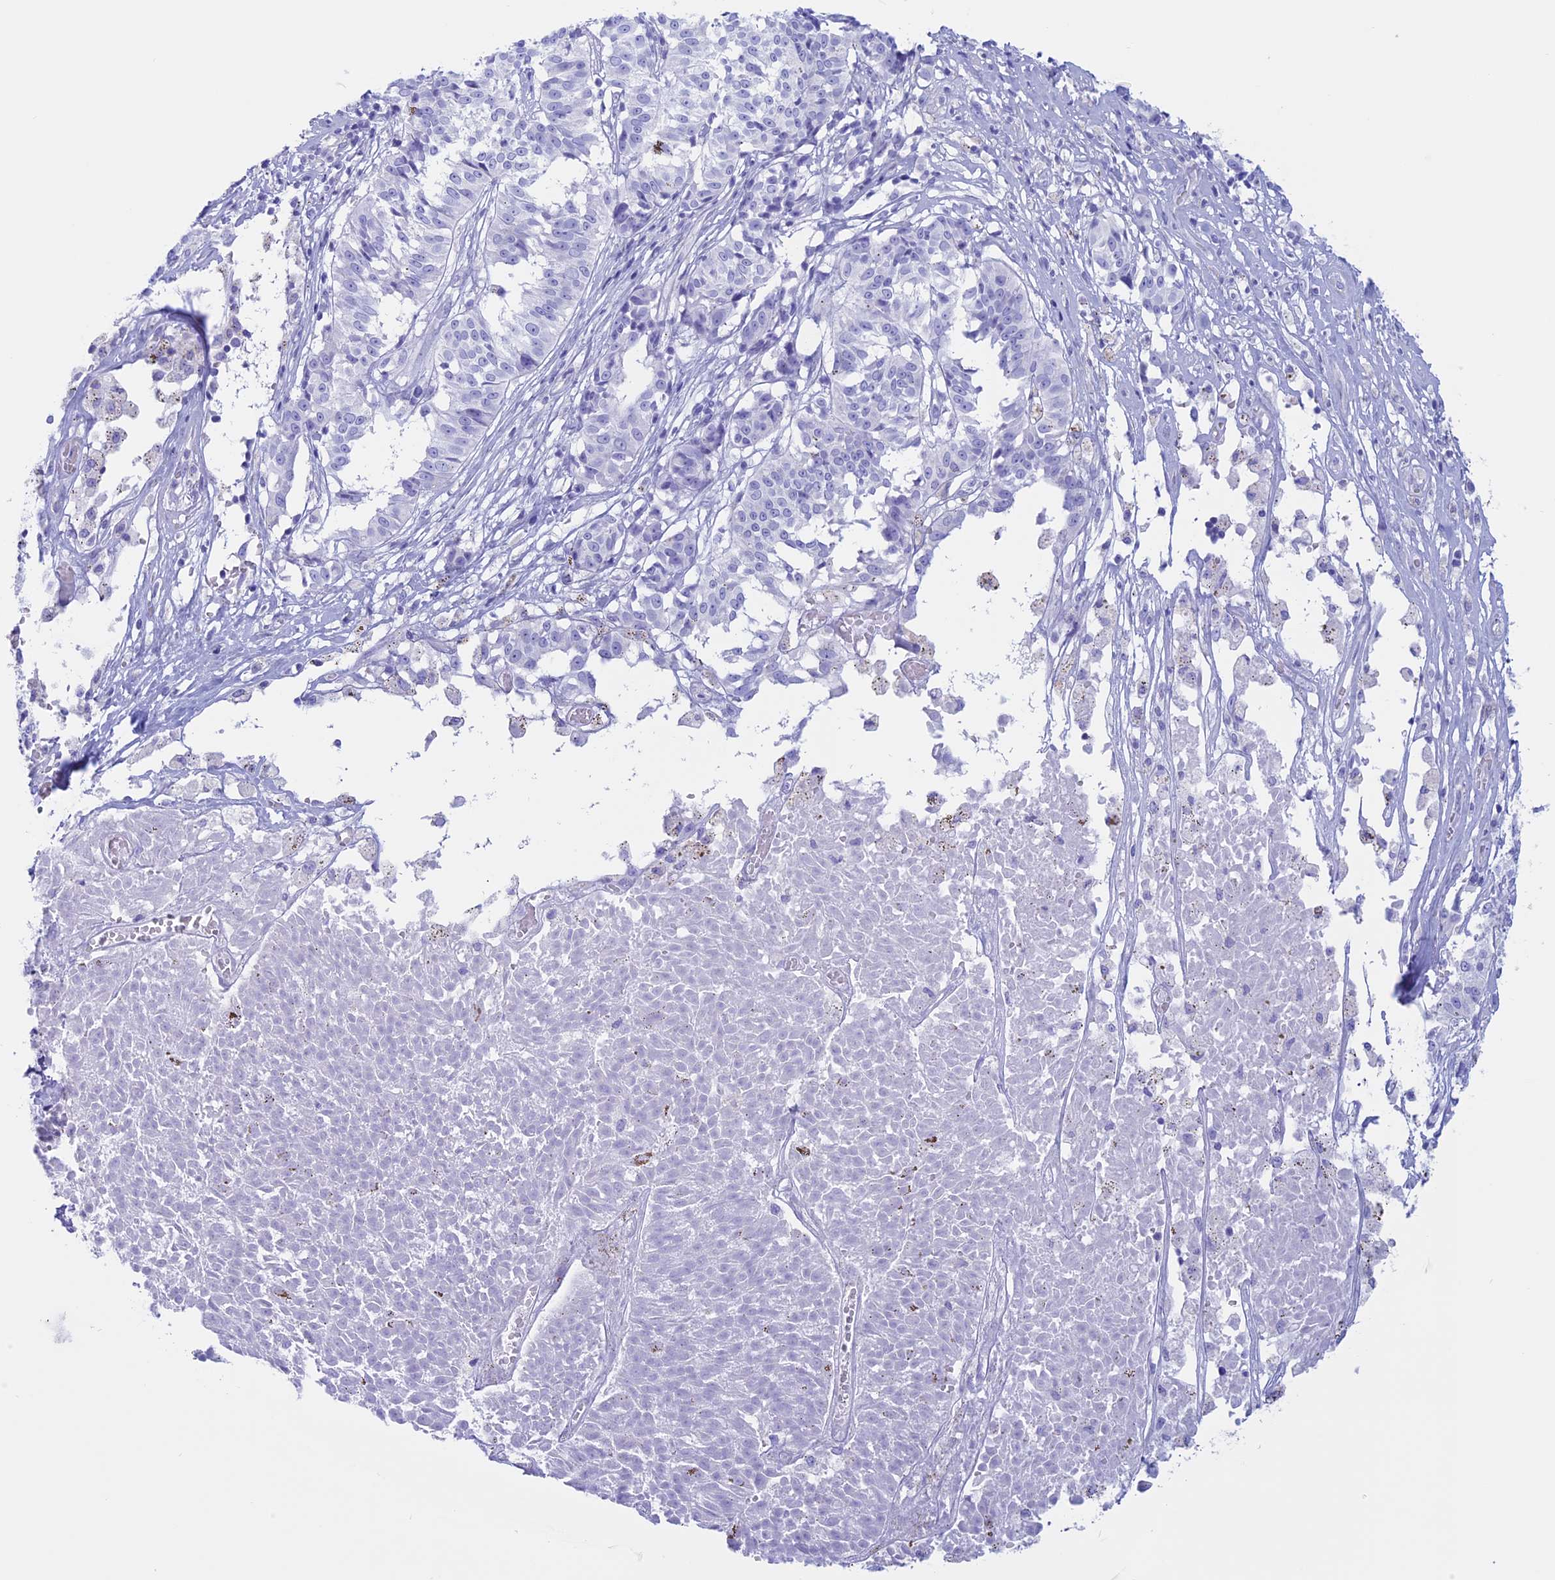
{"staining": {"intensity": "negative", "quantity": "none", "location": "none"}, "tissue": "melanoma", "cell_type": "Tumor cells", "image_type": "cancer", "snomed": [{"axis": "morphology", "description": "Malignant melanoma, NOS"}, {"axis": "topography", "description": "Skin"}], "caption": "Immunohistochemical staining of malignant melanoma shows no significant expression in tumor cells.", "gene": "RP1", "patient": {"sex": "female", "age": 72}}